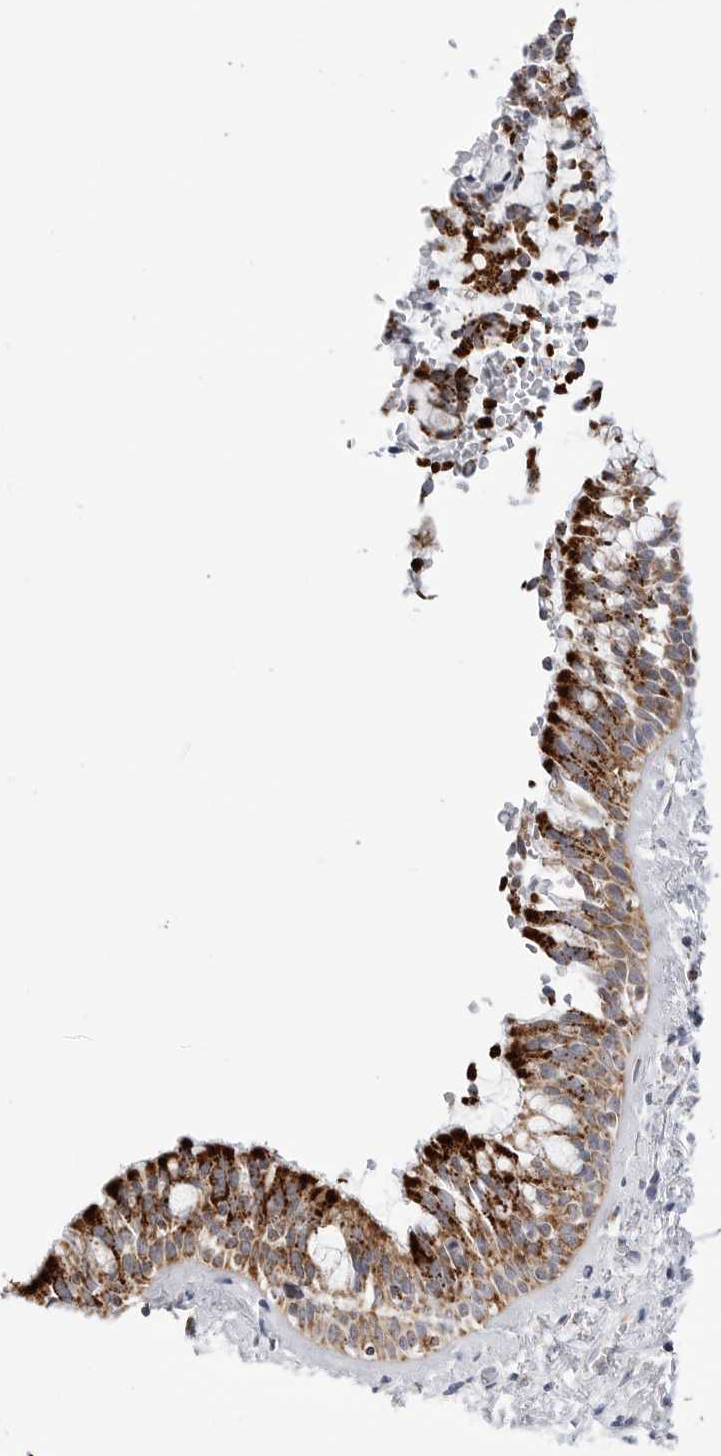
{"staining": {"intensity": "strong", "quantity": ">75%", "location": "cytoplasmic/membranous"}, "tissue": "bronchus", "cell_type": "Respiratory epithelial cells", "image_type": "normal", "snomed": [{"axis": "morphology", "description": "Normal tissue, NOS"}, {"axis": "morphology", "description": "Inflammation, NOS"}, {"axis": "topography", "description": "Cartilage tissue"}, {"axis": "topography", "description": "Bronchus"}, {"axis": "topography", "description": "Lung"}], "caption": "Bronchus stained with immunohistochemistry displays strong cytoplasmic/membranous expression in approximately >75% of respiratory epithelial cells. The protein is shown in brown color, while the nuclei are stained blue.", "gene": "ATP5IF1", "patient": {"sex": "female", "age": 64}}